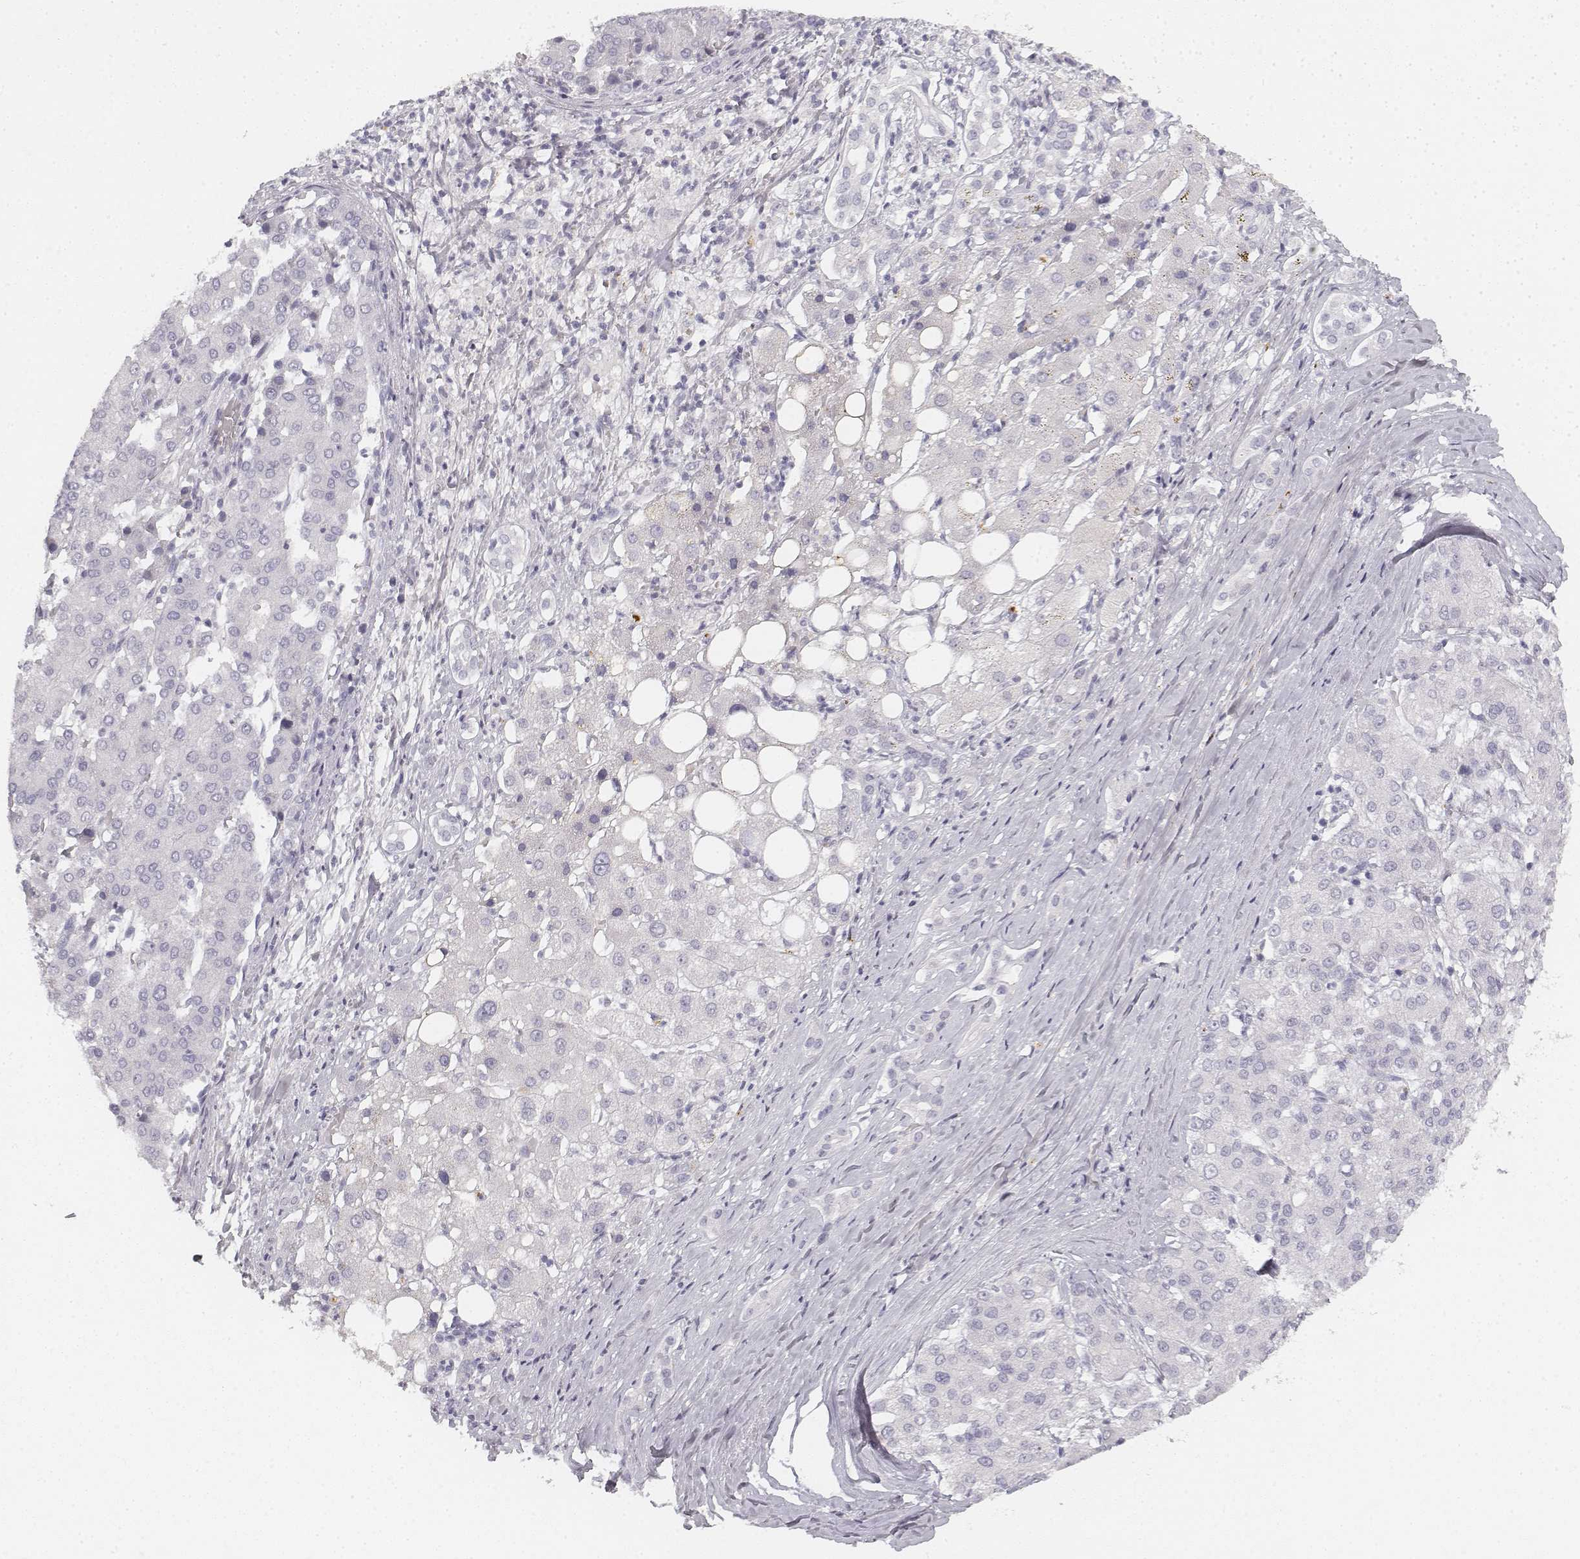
{"staining": {"intensity": "negative", "quantity": "none", "location": "none"}, "tissue": "liver cancer", "cell_type": "Tumor cells", "image_type": "cancer", "snomed": [{"axis": "morphology", "description": "Carcinoma, Hepatocellular, NOS"}, {"axis": "topography", "description": "Liver"}], "caption": "A micrograph of human hepatocellular carcinoma (liver) is negative for staining in tumor cells. The staining was performed using DAB (3,3'-diaminobenzidine) to visualize the protein expression in brown, while the nuclei were stained in blue with hematoxylin (Magnification: 20x).", "gene": "KRT84", "patient": {"sex": "male", "age": 65}}